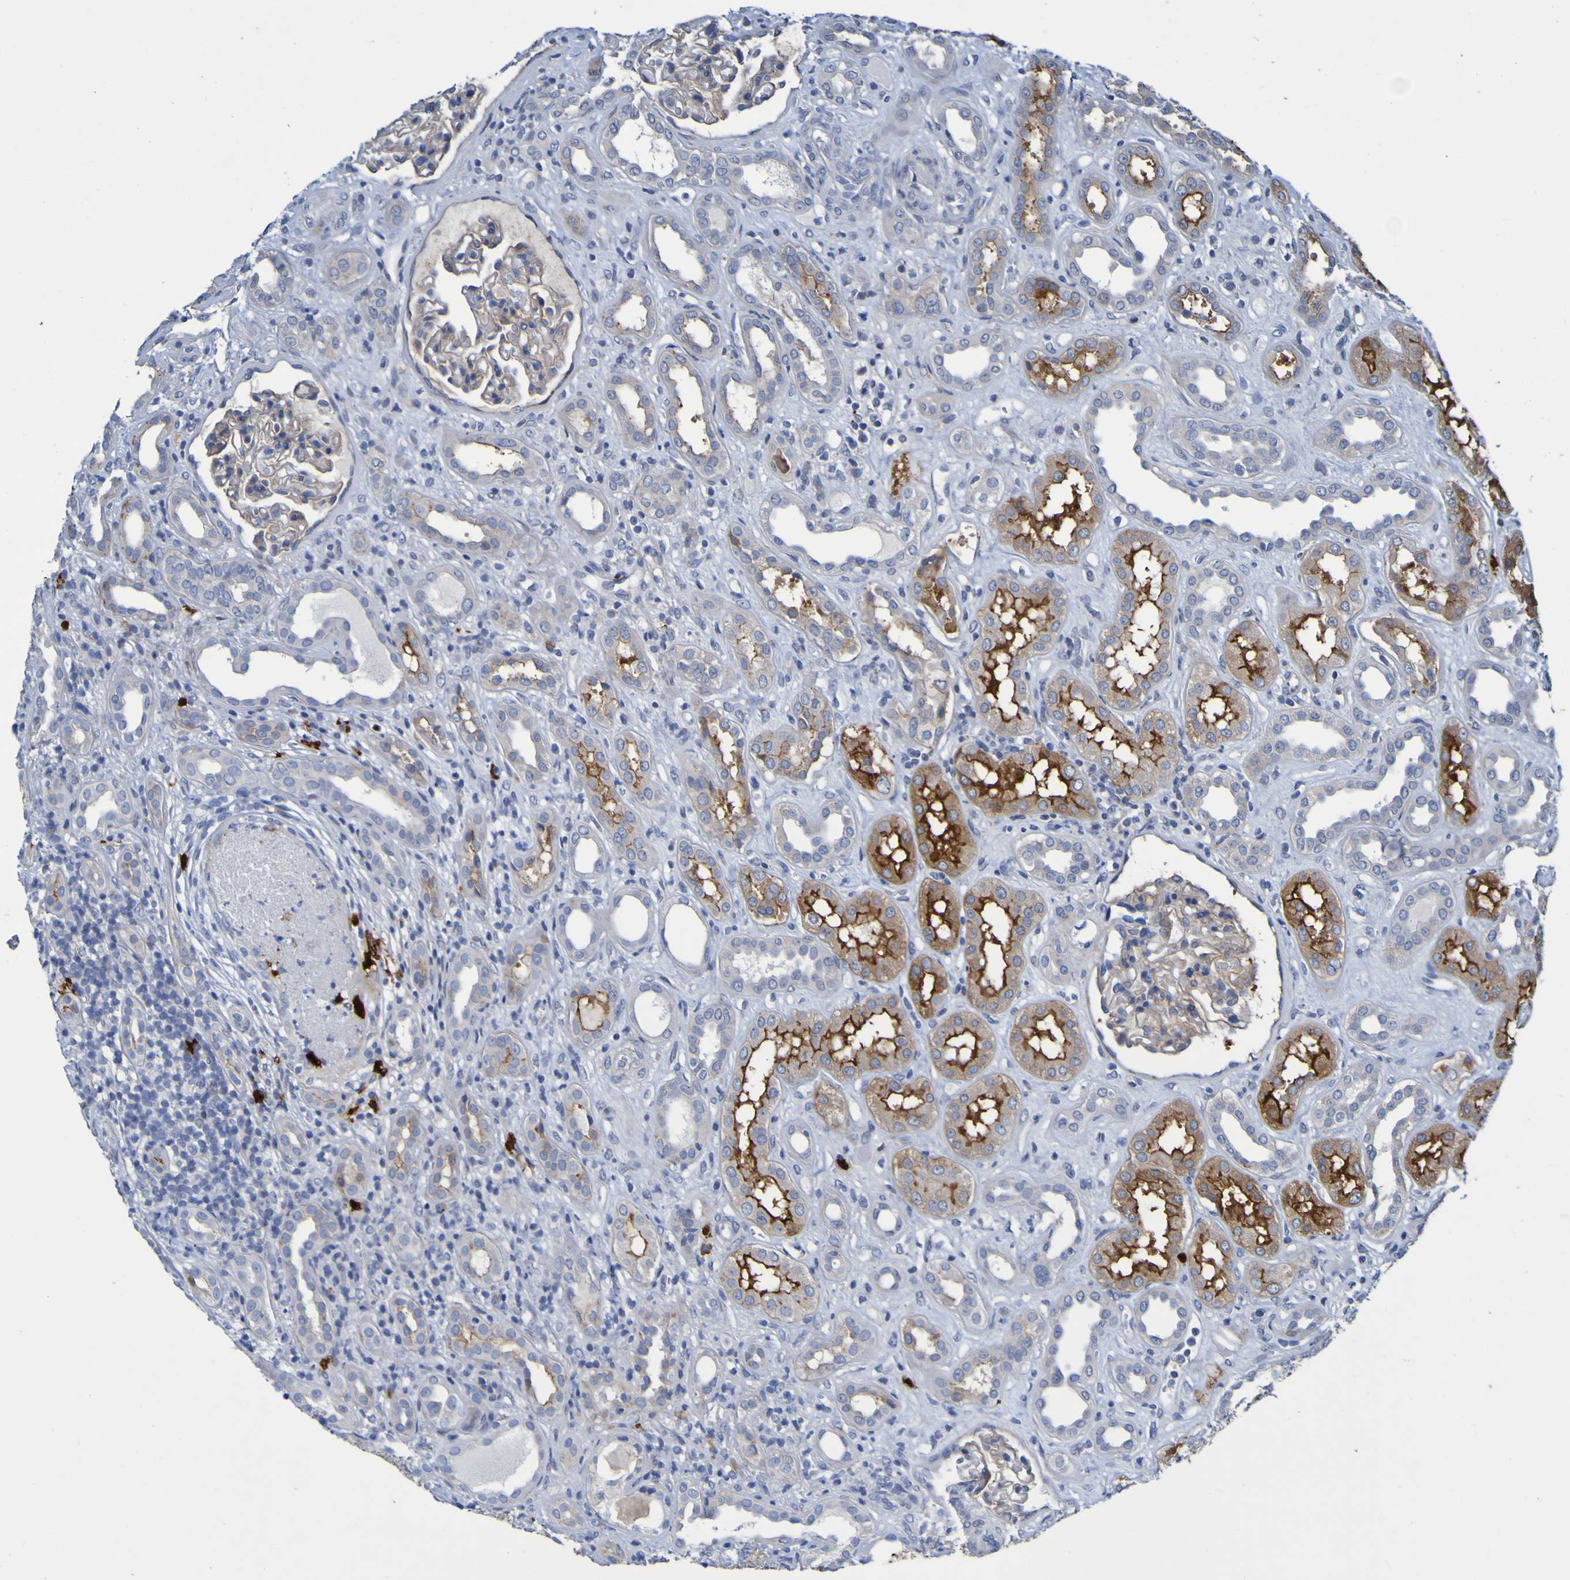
{"staining": {"intensity": "weak", "quantity": "25%-75%", "location": "cytoplasmic/membranous"}, "tissue": "kidney", "cell_type": "Cells in glomeruli", "image_type": "normal", "snomed": [{"axis": "morphology", "description": "Normal tissue, NOS"}, {"axis": "topography", "description": "Kidney"}], "caption": "A photomicrograph showing weak cytoplasmic/membranous staining in approximately 25%-75% of cells in glomeruli in benign kidney, as visualized by brown immunohistochemical staining.", "gene": "C11orf24", "patient": {"sex": "male", "age": 59}}